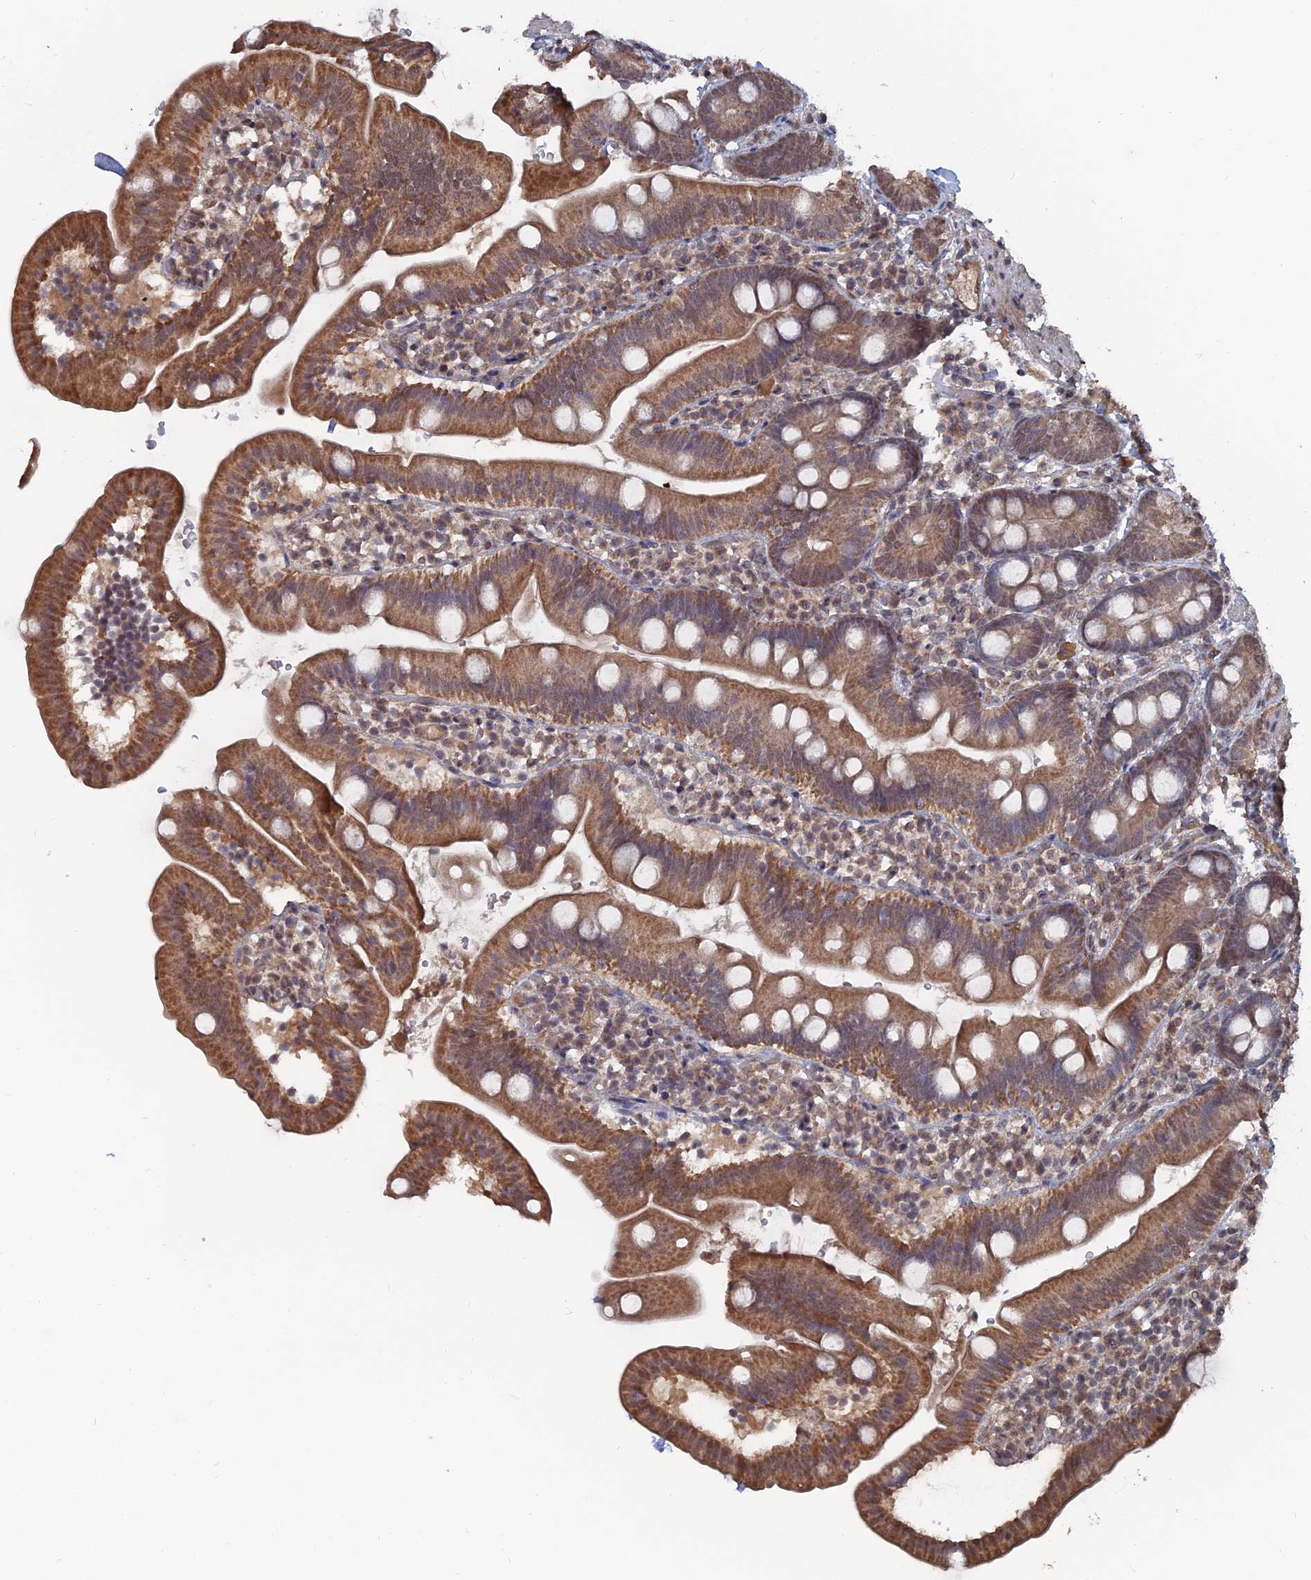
{"staining": {"intensity": "moderate", "quantity": ">75%", "location": "cytoplasmic/membranous"}, "tissue": "duodenum", "cell_type": "Glandular cells", "image_type": "normal", "snomed": [{"axis": "morphology", "description": "Normal tissue, NOS"}, {"axis": "topography", "description": "Duodenum"}], "caption": "IHC micrograph of benign duodenum stained for a protein (brown), which displays medium levels of moderate cytoplasmic/membranous expression in about >75% of glandular cells.", "gene": "CCNP", "patient": {"sex": "female", "age": 67}}